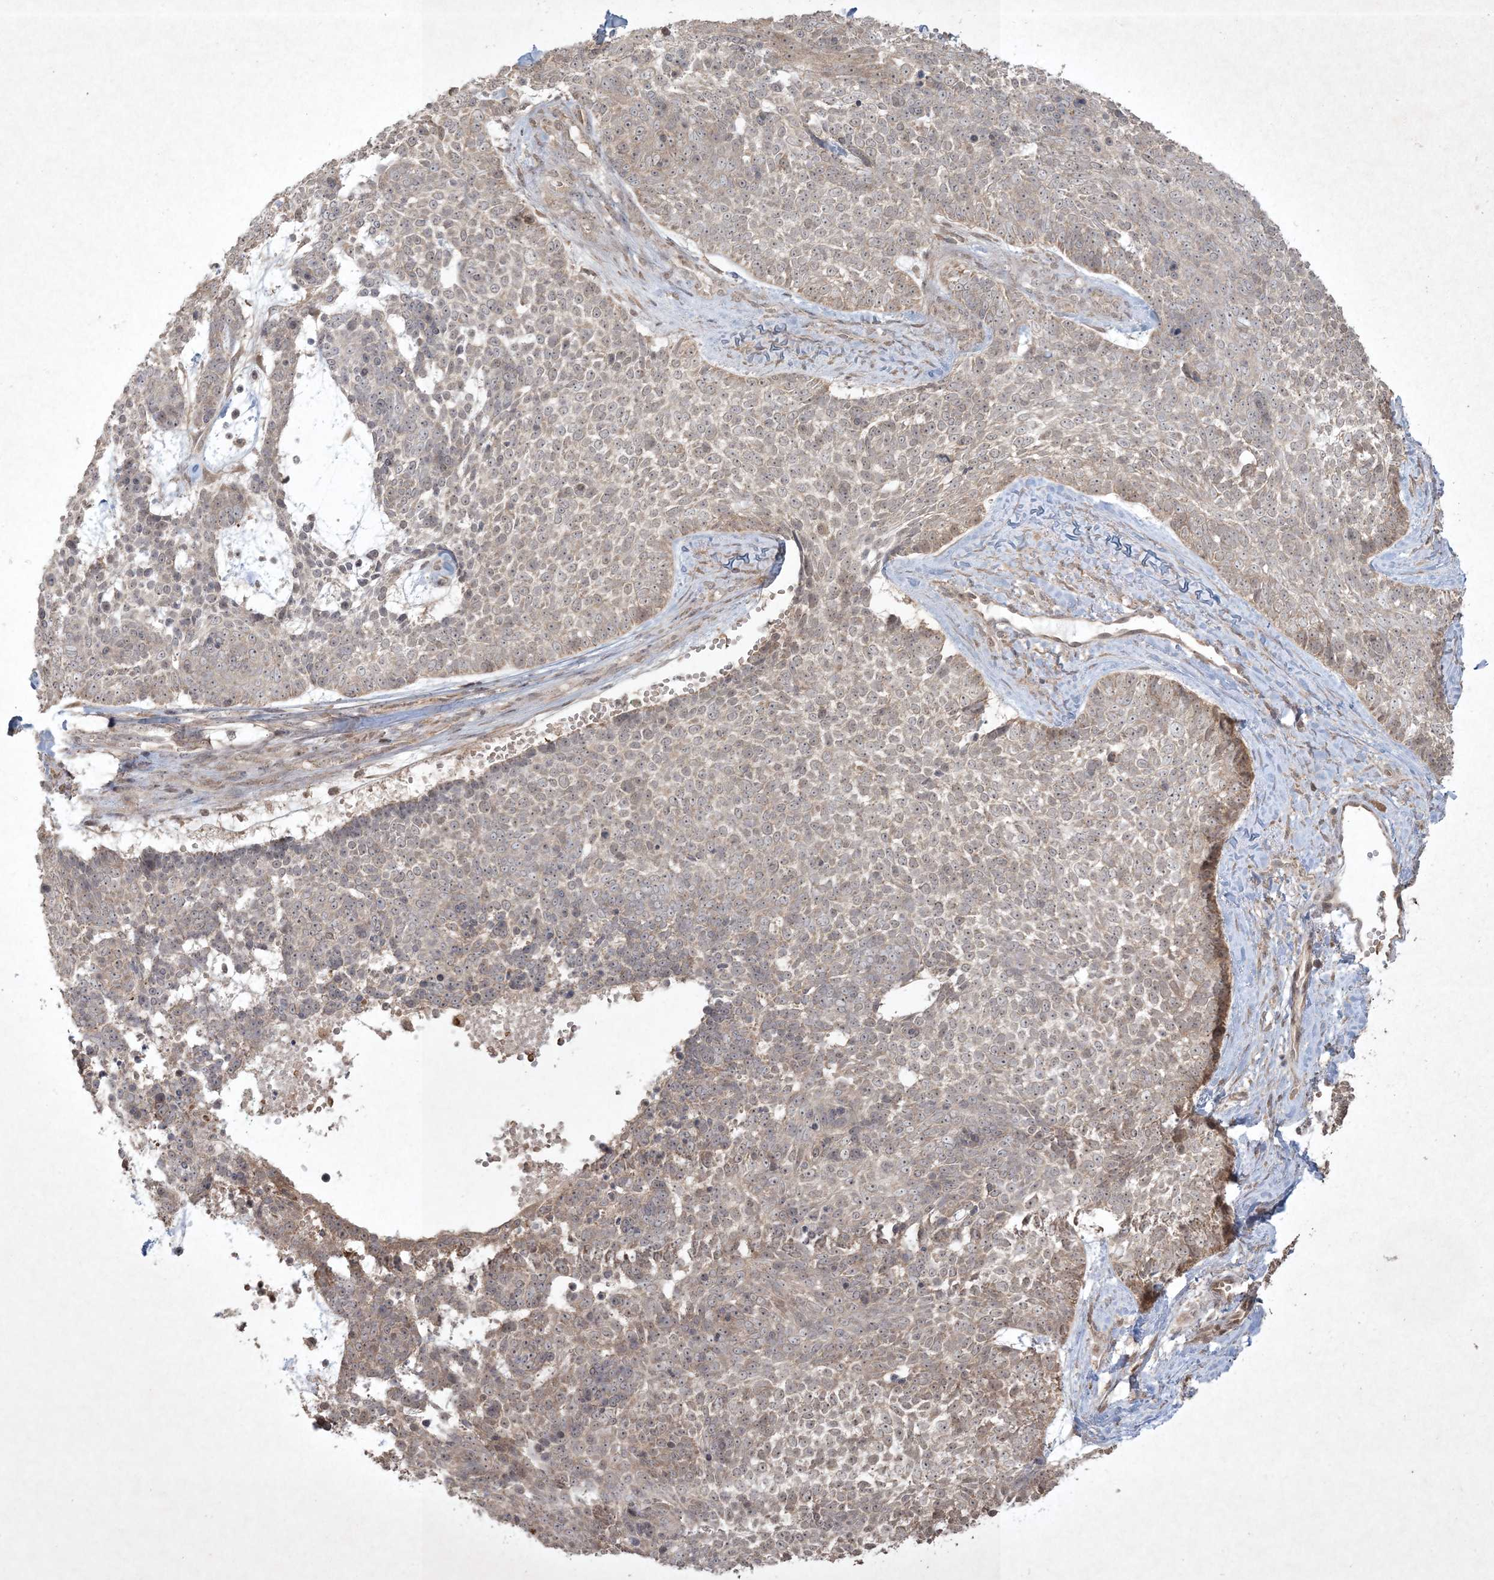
{"staining": {"intensity": "weak", "quantity": ">75%", "location": "nuclear"}, "tissue": "skin cancer", "cell_type": "Tumor cells", "image_type": "cancer", "snomed": [{"axis": "morphology", "description": "Basal cell carcinoma"}, {"axis": "topography", "description": "Skin"}], "caption": "A brown stain highlights weak nuclear expression of a protein in human skin cancer tumor cells.", "gene": "NRBP2", "patient": {"sex": "female", "age": 81}}